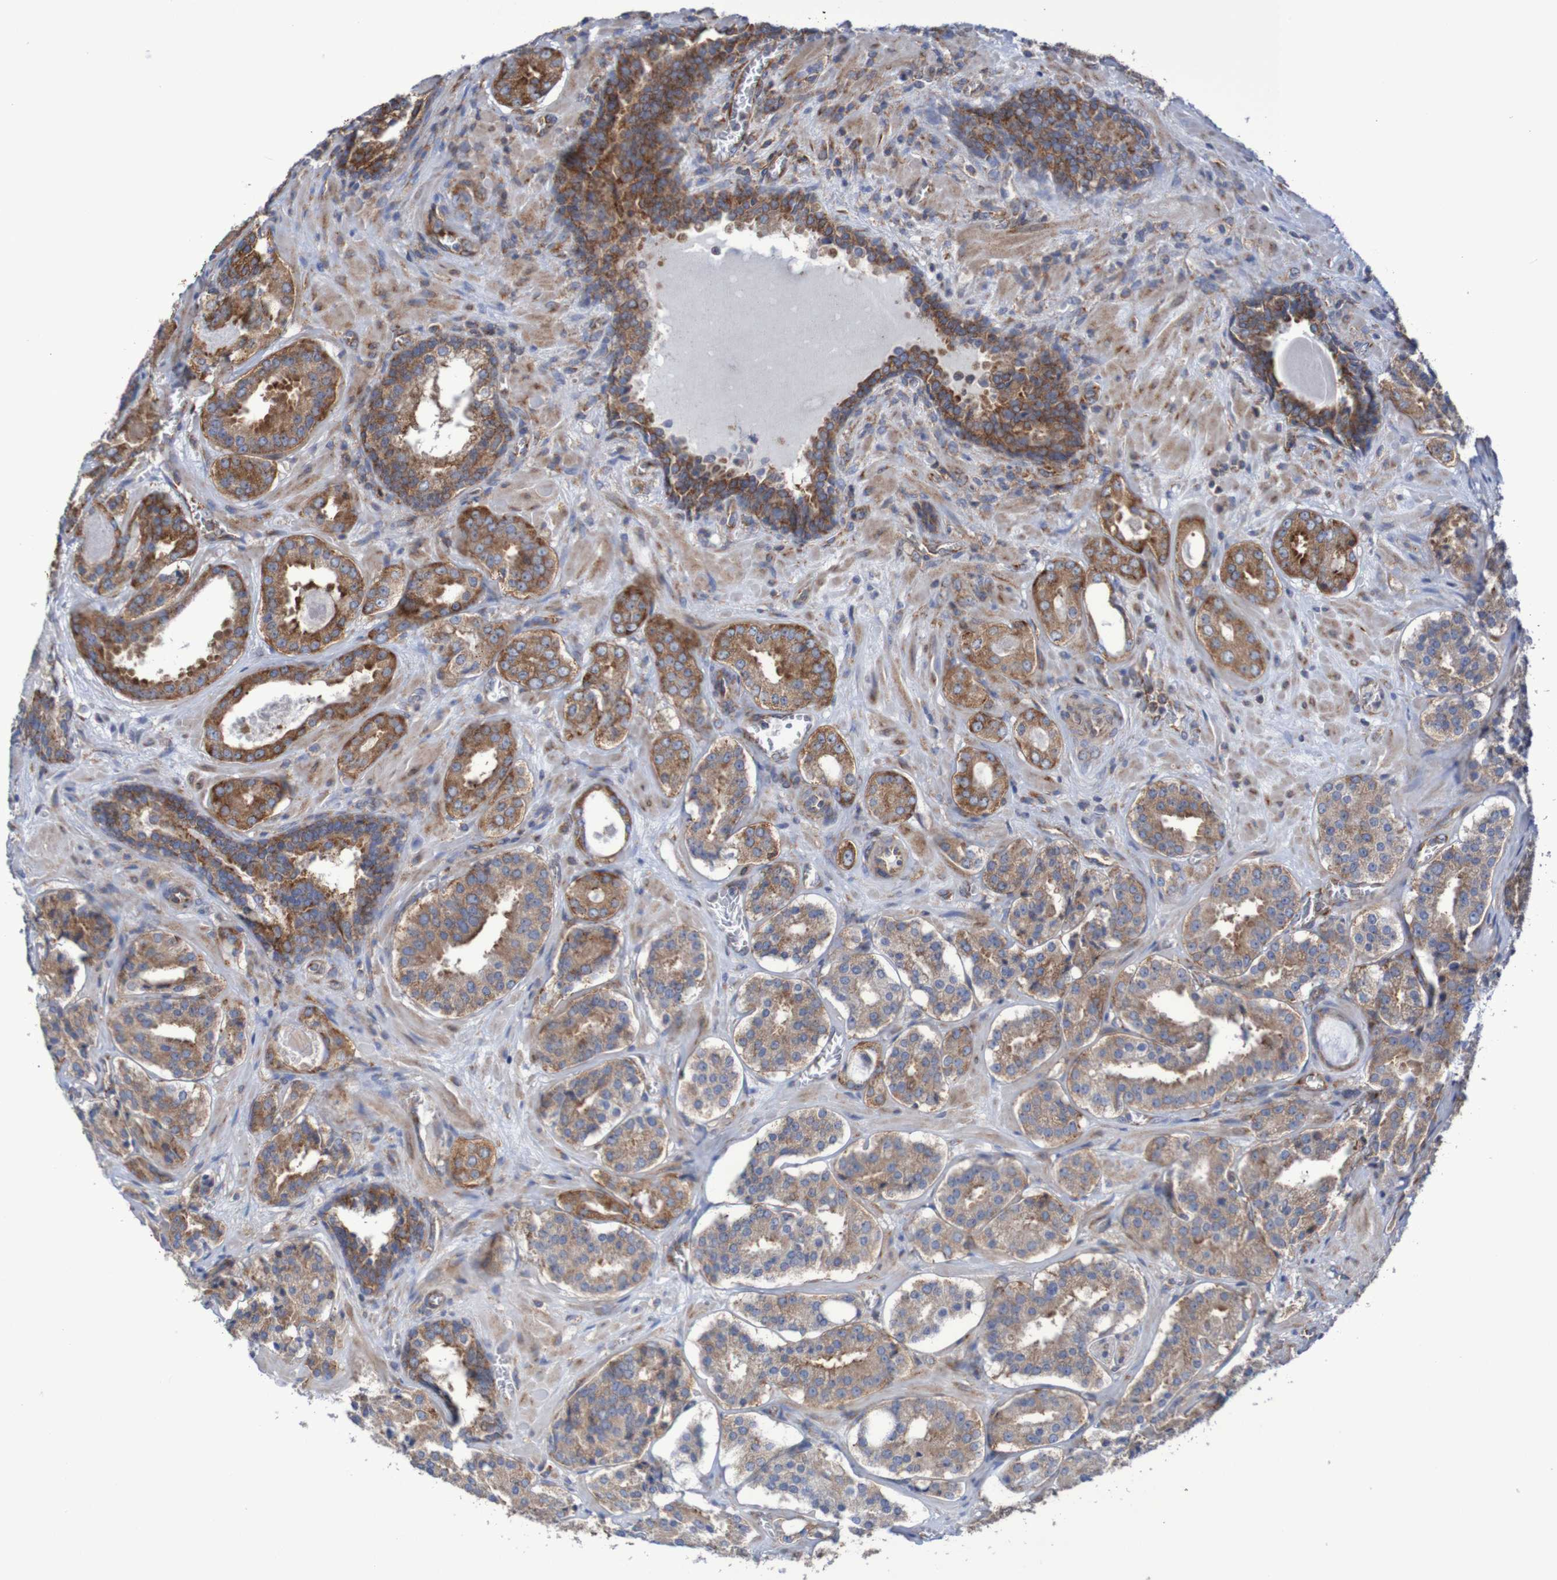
{"staining": {"intensity": "moderate", "quantity": ">75%", "location": "cytoplasmic/membranous"}, "tissue": "prostate cancer", "cell_type": "Tumor cells", "image_type": "cancer", "snomed": [{"axis": "morphology", "description": "Adenocarcinoma, High grade"}, {"axis": "topography", "description": "Prostate"}], "caption": "Immunohistochemical staining of adenocarcinoma (high-grade) (prostate) shows medium levels of moderate cytoplasmic/membranous staining in about >75% of tumor cells.", "gene": "FXR2", "patient": {"sex": "male", "age": 60}}